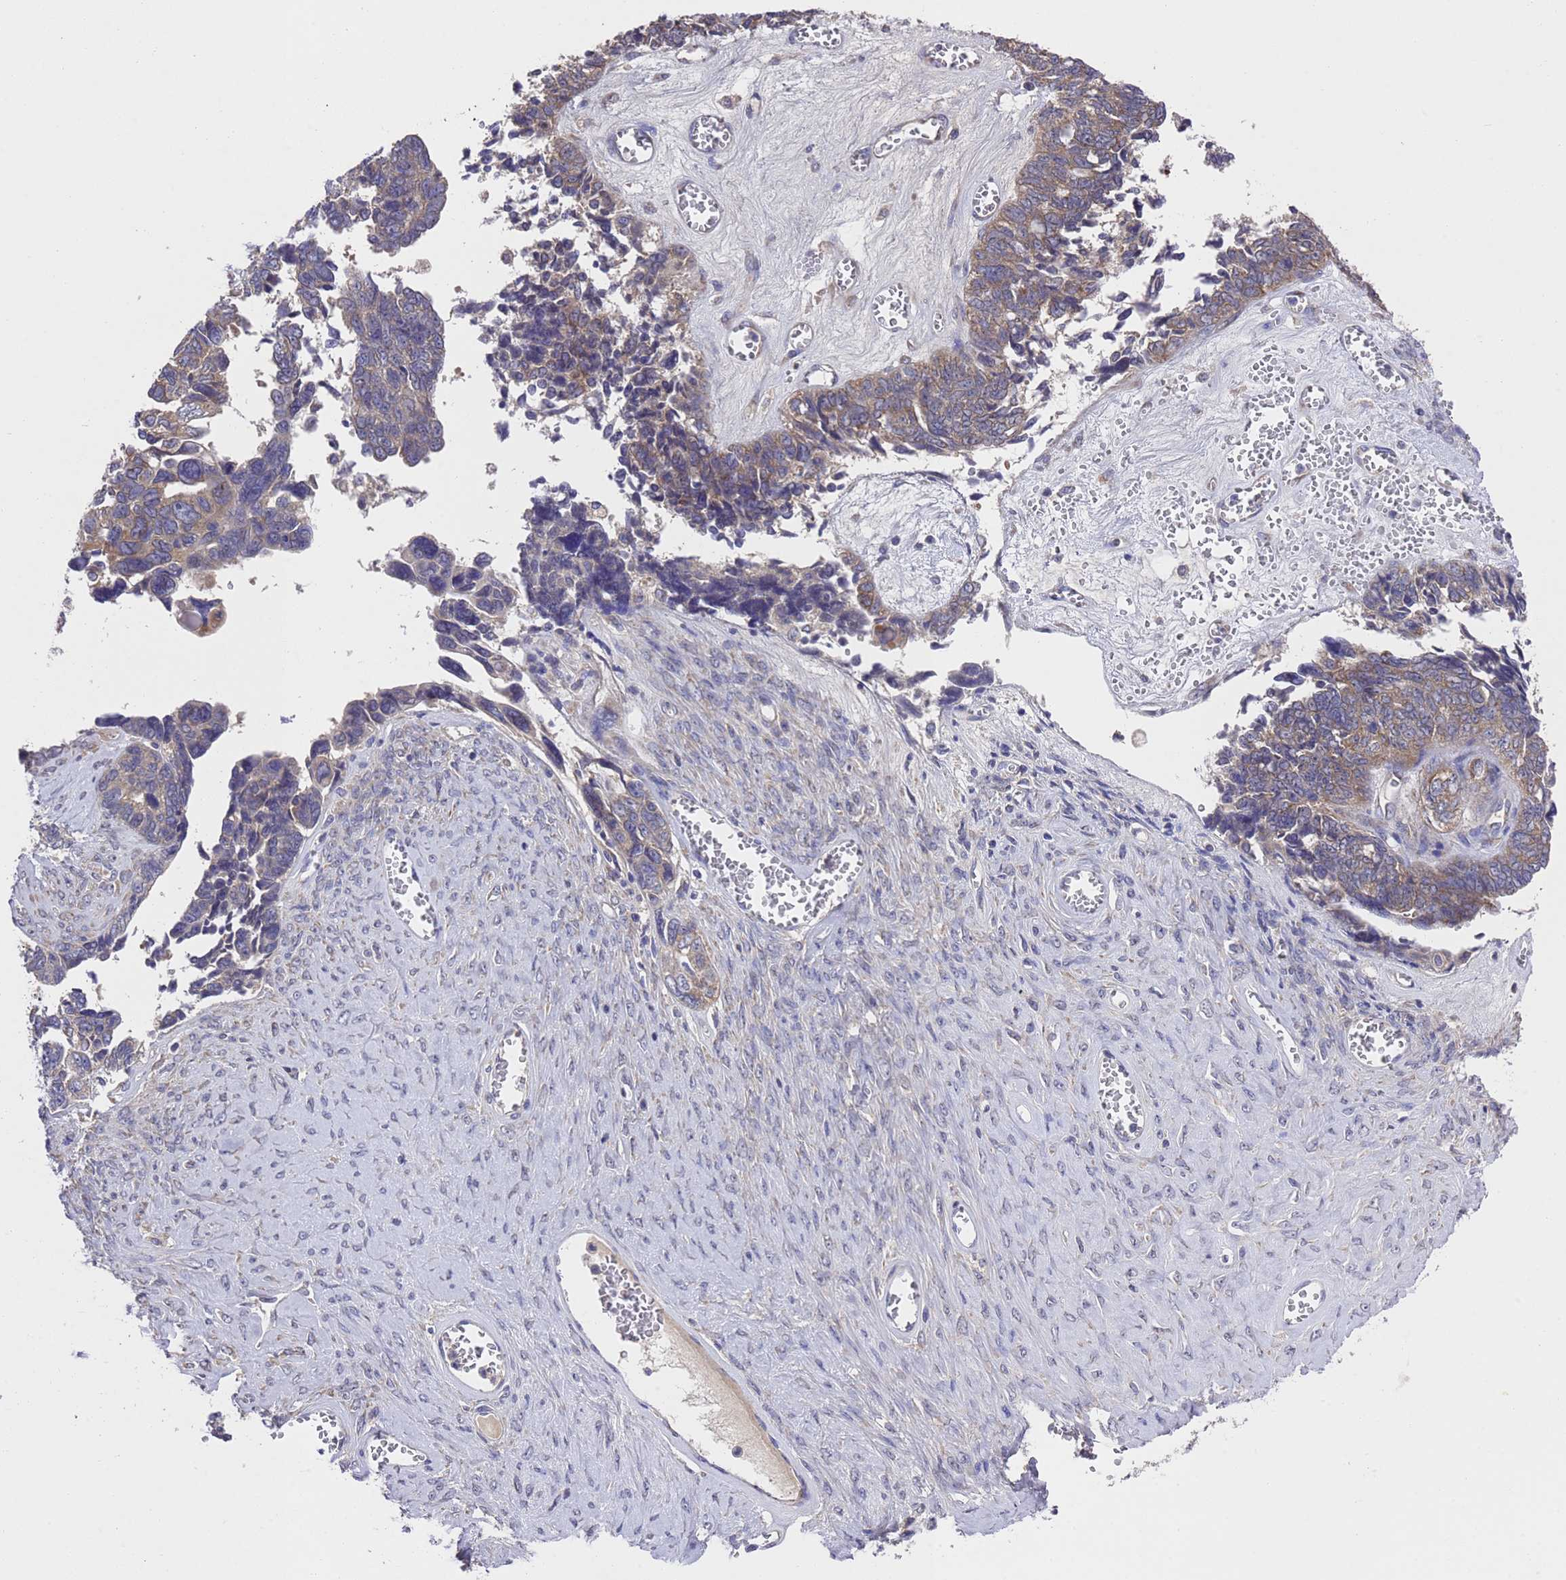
{"staining": {"intensity": "moderate", "quantity": "25%-75%", "location": "cytoplasmic/membranous"}, "tissue": "ovarian cancer", "cell_type": "Tumor cells", "image_type": "cancer", "snomed": [{"axis": "morphology", "description": "Cystadenocarcinoma, serous, NOS"}, {"axis": "topography", "description": "Ovary"}], "caption": "An image of human serous cystadenocarcinoma (ovarian) stained for a protein demonstrates moderate cytoplasmic/membranous brown staining in tumor cells. (DAB (3,3'-diaminobenzidine) IHC with brightfield microscopy, high magnification).", "gene": "DCAF12L2", "patient": {"sex": "female", "age": 79}}